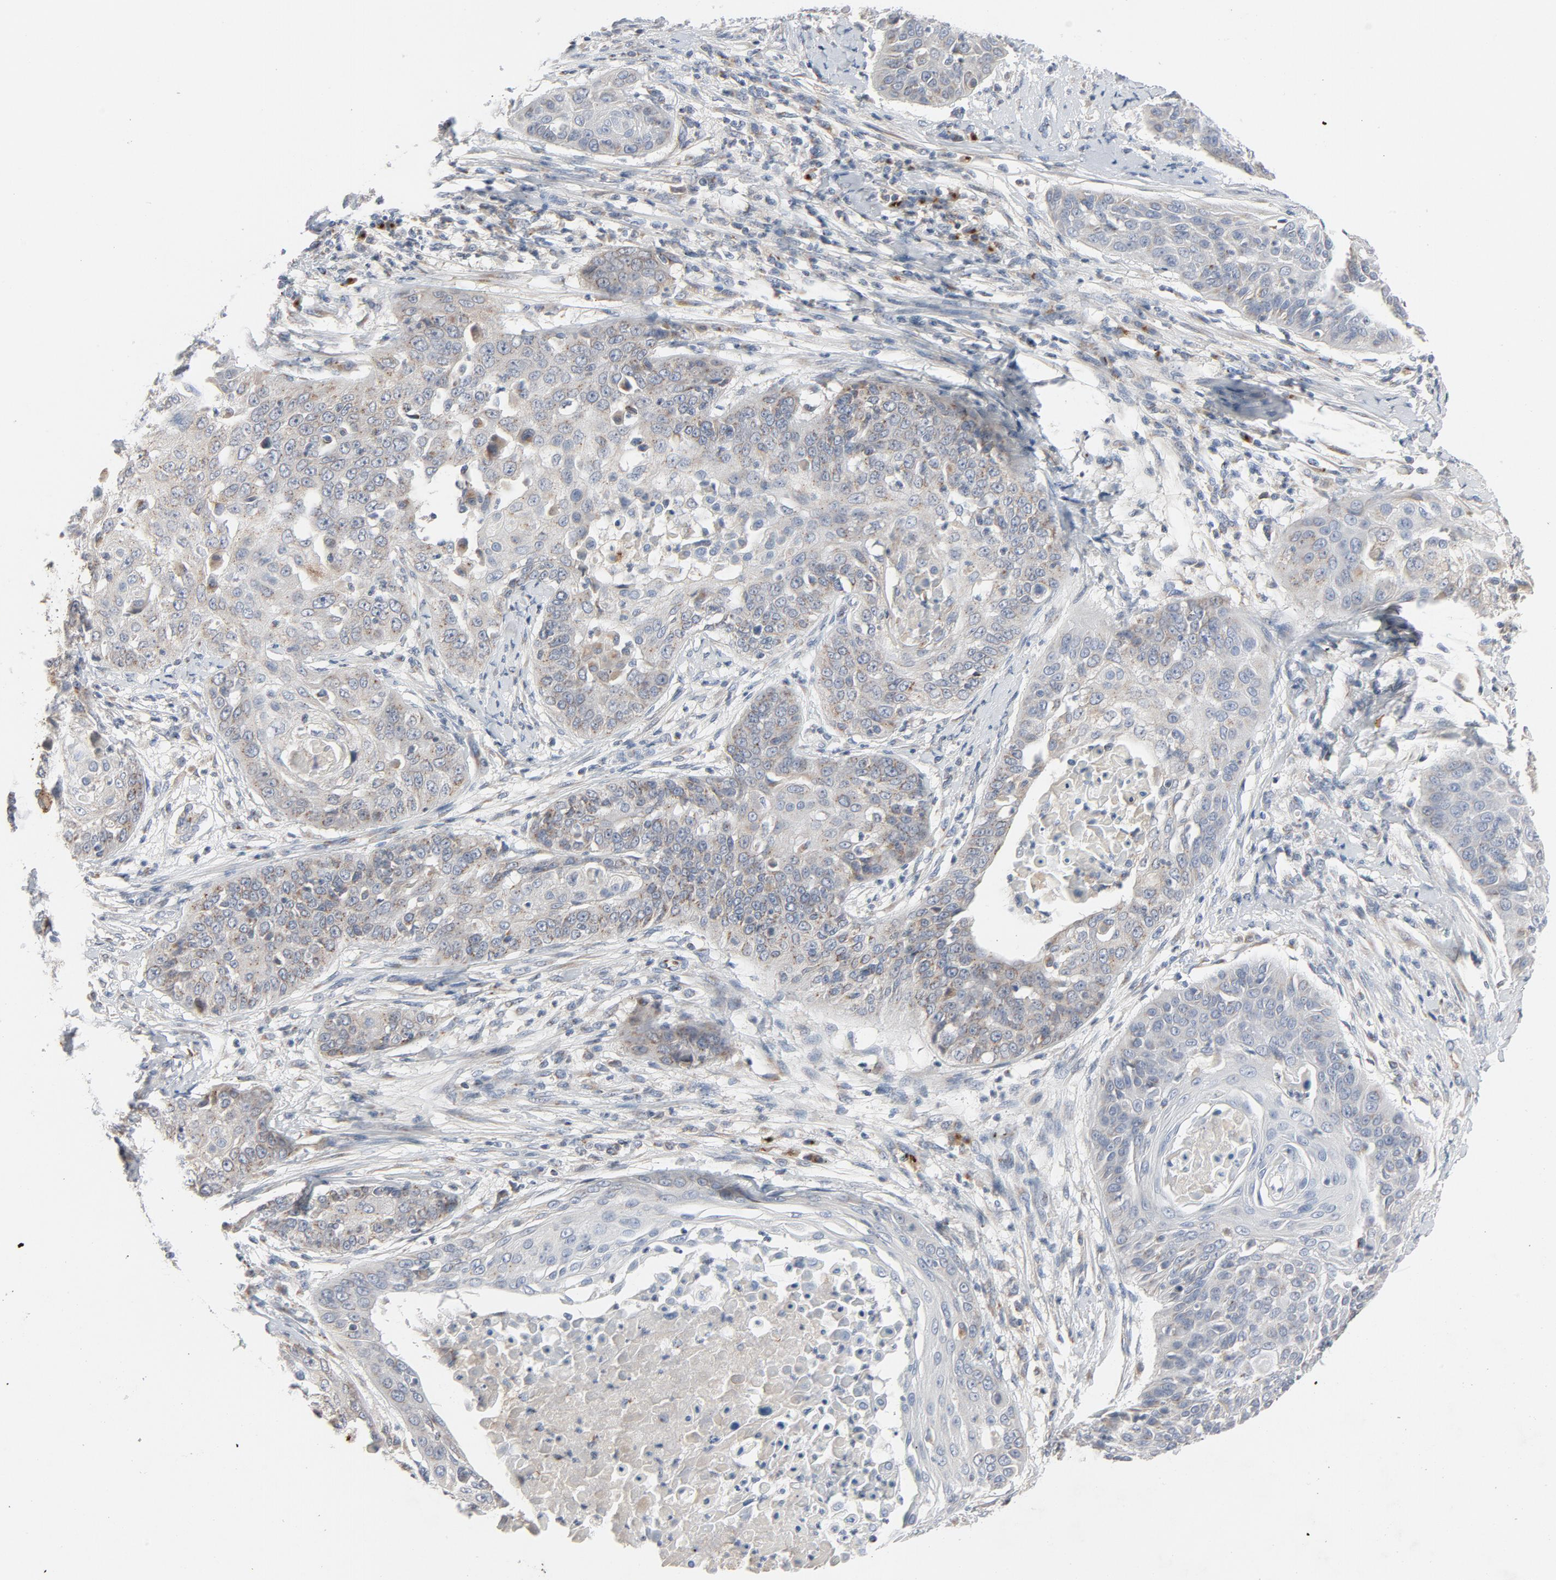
{"staining": {"intensity": "negative", "quantity": "none", "location": "none"}, "tissue": "cervical cancer", "cell_type": "Tumor cells", "image_type": "cancer", "snomed": [{"axis": "morphology", "description": "Adenocarcinoma, NOS"}, {"axis": "topography", "description": "Cervix"}], "caption": "Tumor cells show no significant protein staining in adenocarcinoma (cervical). Nuclei are stained in blue.", "gene": "LMAN2", "patient": {"sex": "female", "age": 49}}